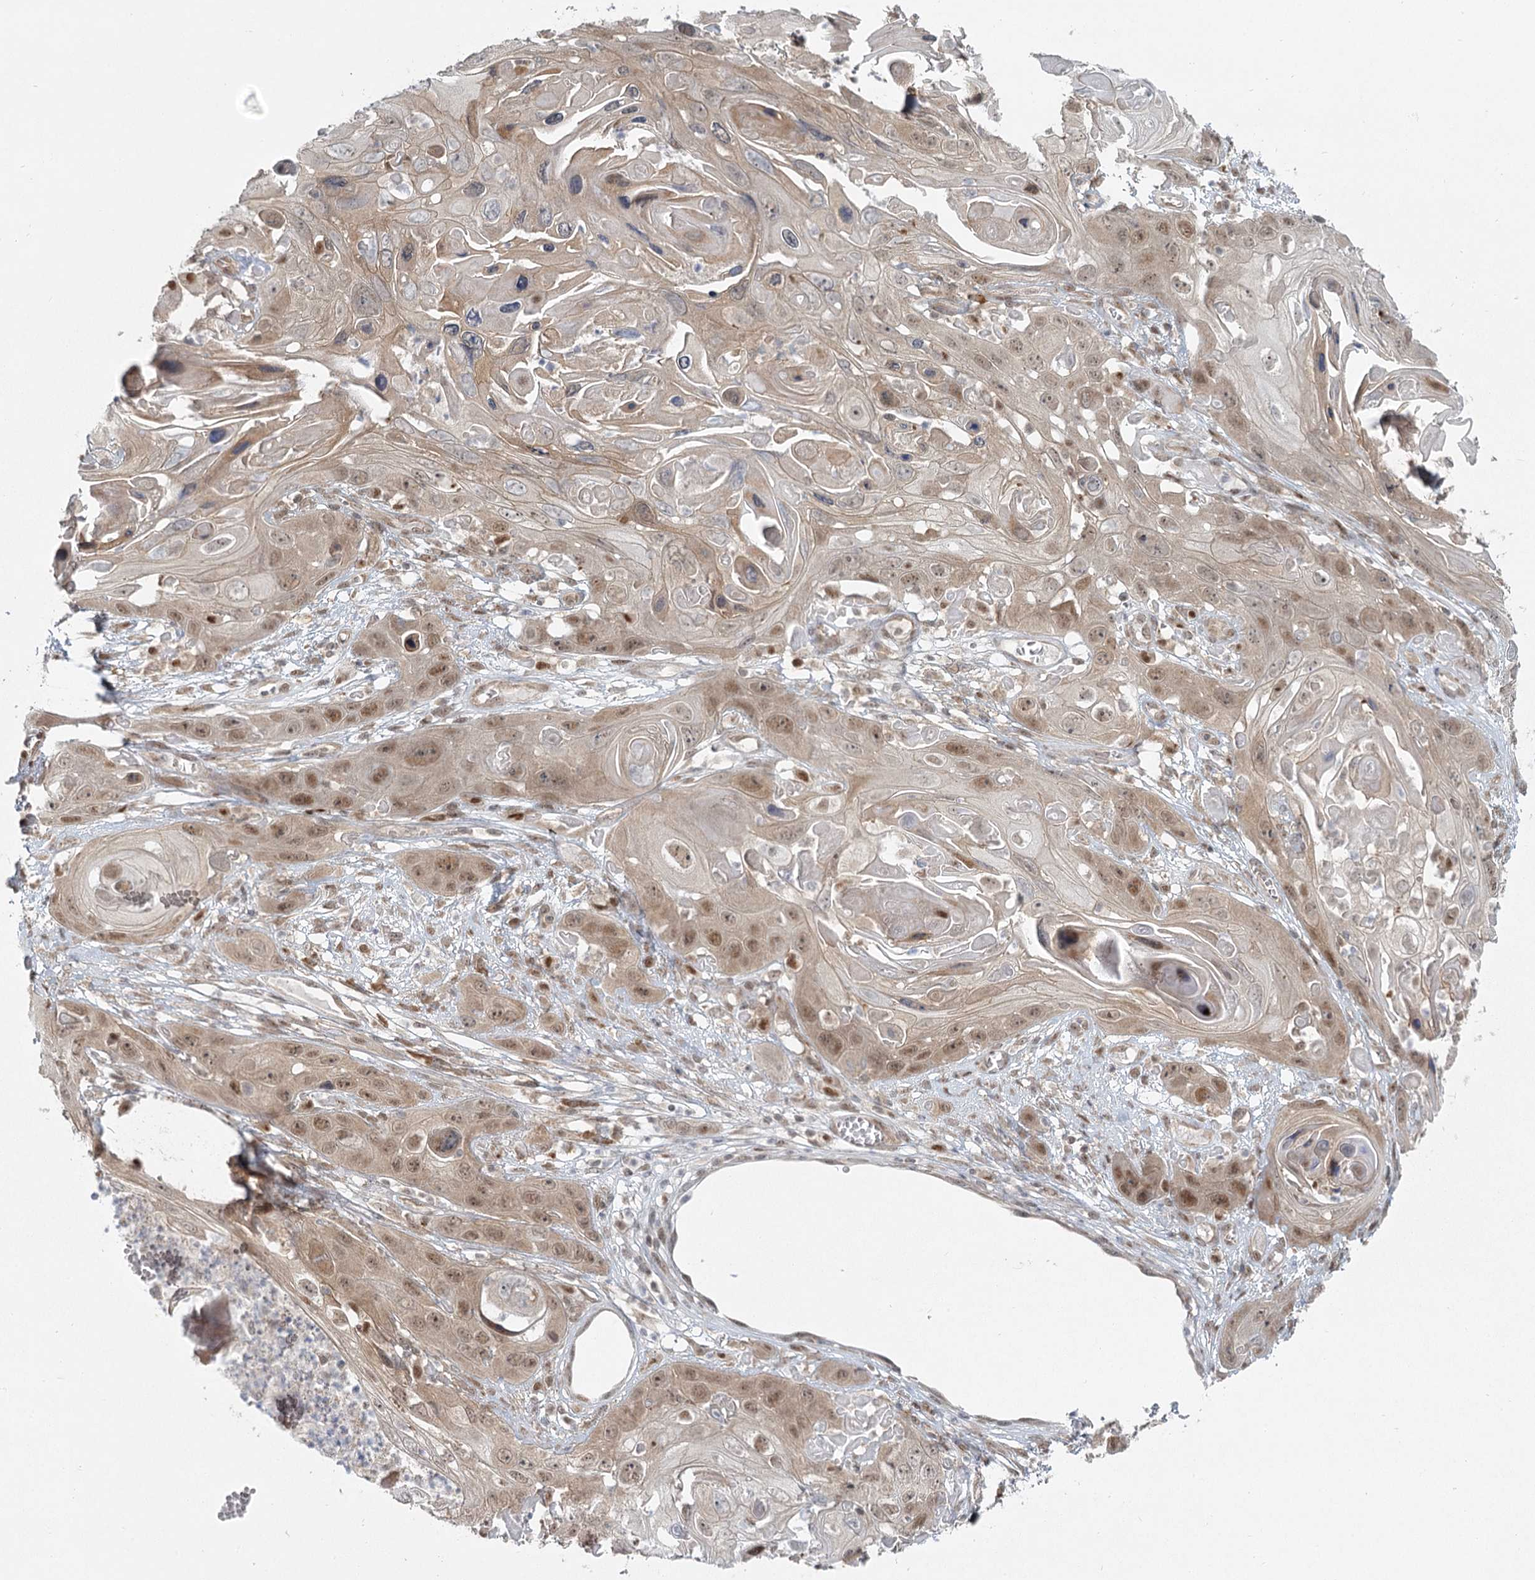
{"staining": {"intensity": "moderate", "quantity": ">75%", "location": "cytoplasmic/membranous,nuclear"}, "tissue": "skin cancer", "cell_type": "Tumor cells", "image_type": "cancer", "snomed": [{"axis": "morphology", "description": "Squamous cell carcinoma, NOS"}, {"axis": "topography", "description": "Skin"}], "caption": "DAB immunohistochemical staining of skin cancer (squamous cell carcinoma) reveals moderate cytoplasmic/membranous and nuclear protein expression in about >75% of tumor cells. The protein is stained brown, and the nuclei are stained in blue (DAB IHC with brightfield microscopy, high magnification).", "gene": "THNSL1", "patient": {"sex": "male", "age": 55}}